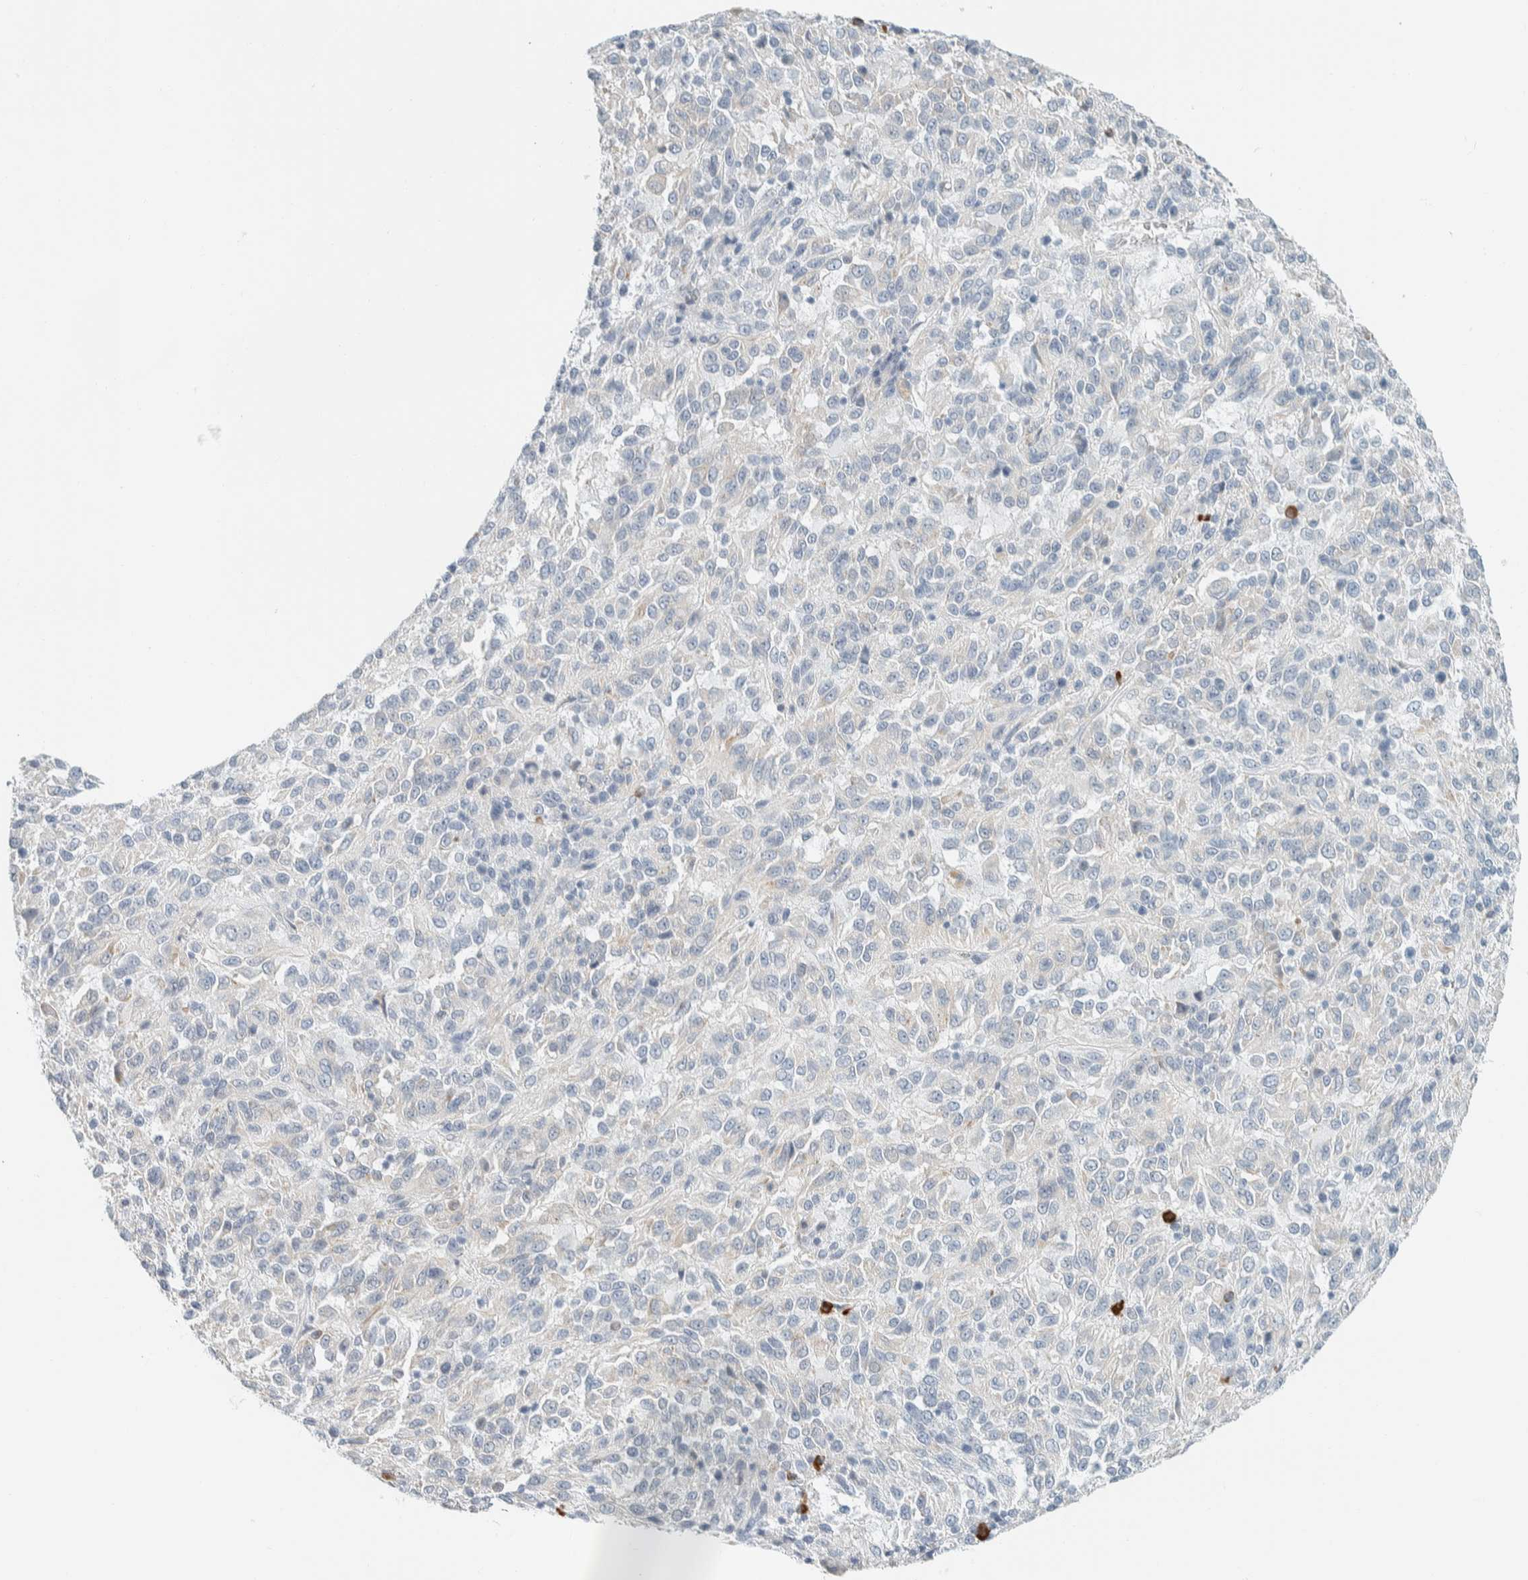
{"staining": {"intensity": "negative", "quantity": "none", "location": "none"}, "tissue": "melanoma", "cell_type": "Tumor cells", "image_type": "cancer", "snomed": [{"axis": "morphology", "description": "Malignant melanoma, Metastatic site"}, {"axis": "topography", "description": "Lung"}], "caption": "This is a image of immunohistochemistry staining of melanoma, which shows no positivity in tumor cells.", "gene": "ARHGAP27", "patient": {"sex": "male", "age": 64}}